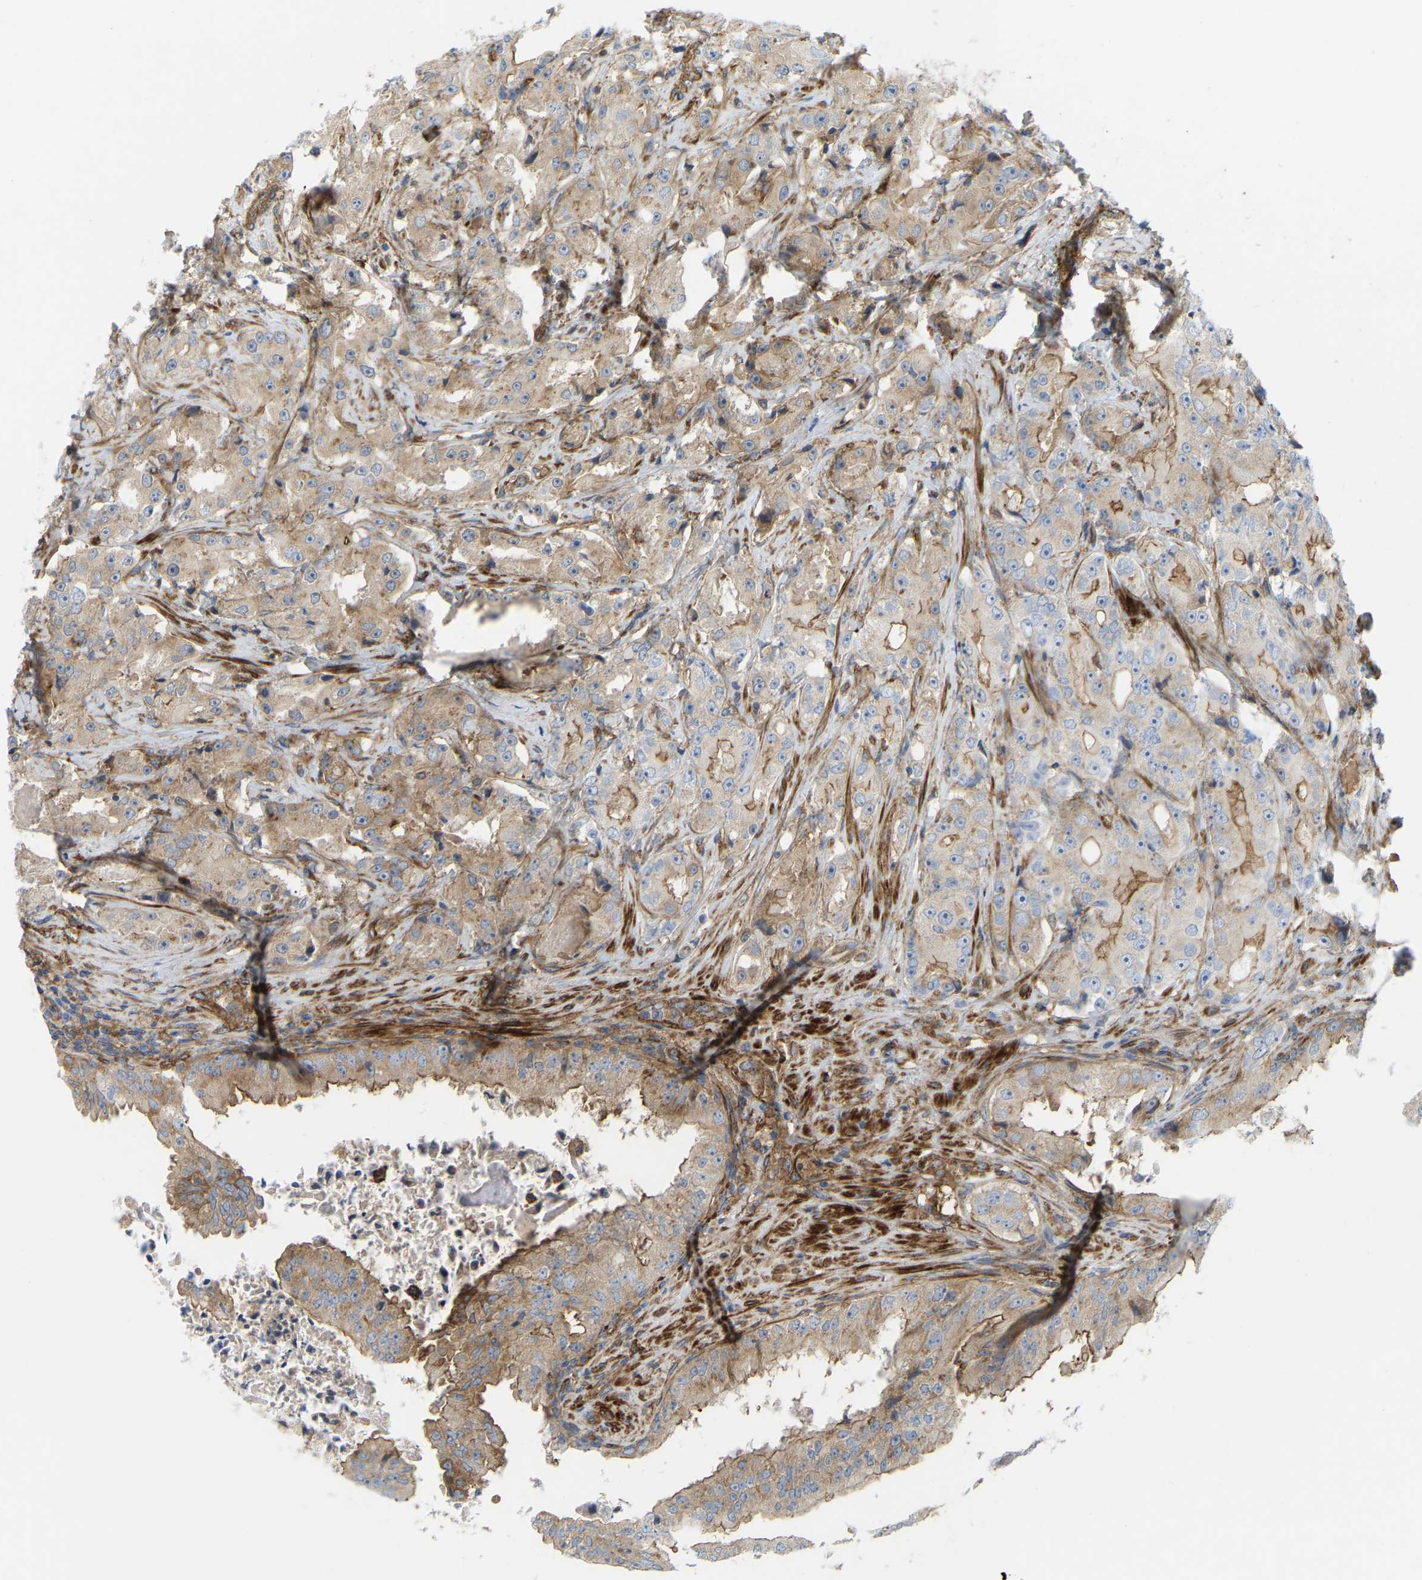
{"staining": {"intensity": "weak", "quantity": ">75%", "location": "cytoplasmic/membranous"}, "tissue": "prostate cancer", "cell_type": "Tumor cells", "image_type": "cancer", "snomed": [{"axis": "morphology", "description": "Adenocarcinoma, High grade"}, {"axis": "topography", "description": "Prostate"}], "caption": "The histopathology image reveals staining of prostate high-grade adenocarcinoma, revealing weak cytoplasmic/membranous protein expression (brown color) within tumor cells.", "gene": "PICALM", "patient": {"sex": "male", "age": 73}}